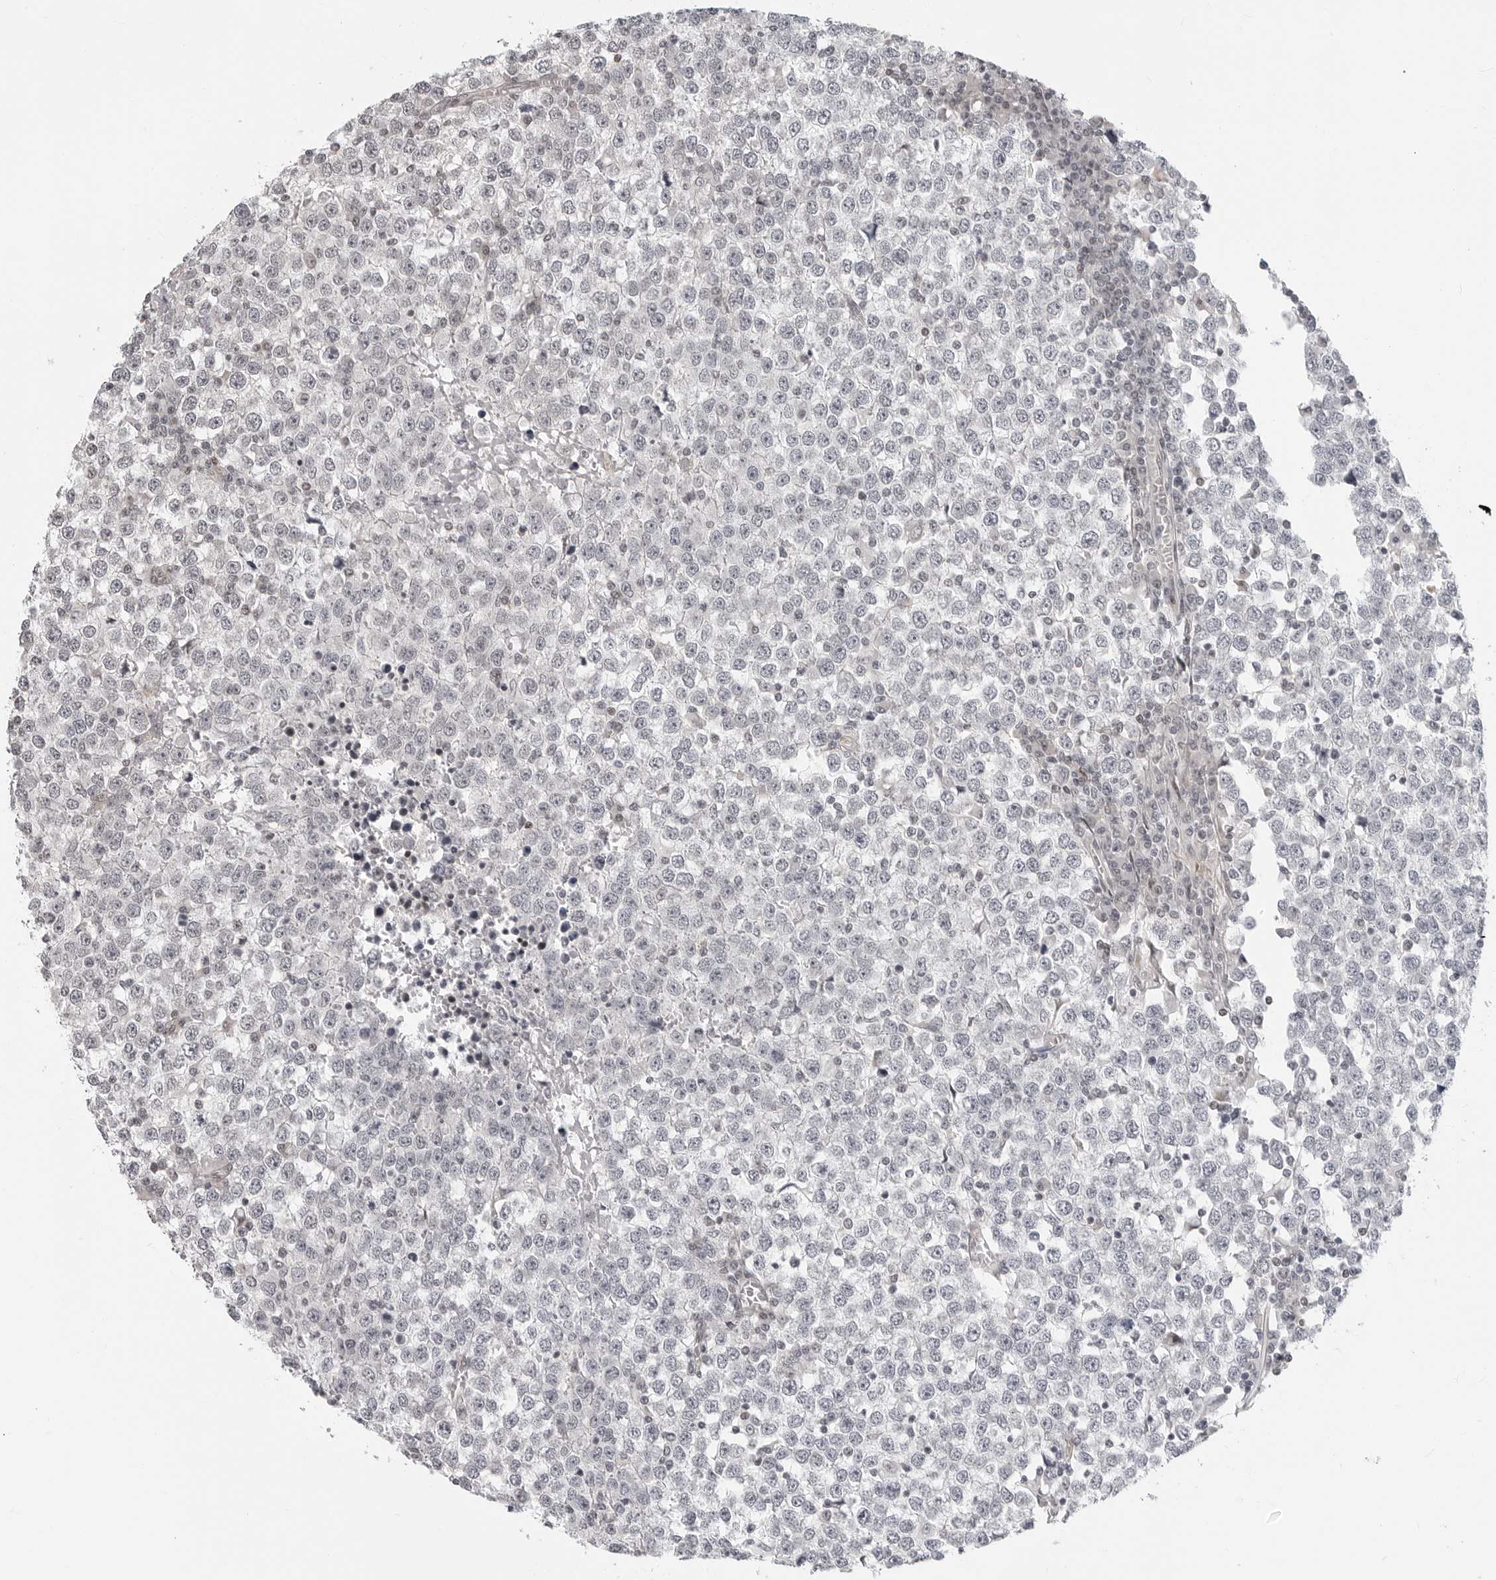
{"staining": {"intensity": "negative", "quantity": "none", "location": "none"}, "tissue": "testis cancer", "cell_type": "Tumor cells", "image_type": "cancer", "snomed": [{"axis": "morphology", "description": "Seminoma, NOS"}, {"axis": "topography", "description": "Testis"}], "caption": "Histopathology image shows no protein staining in tumor cells of seminoma (testis) tissue. (Stains: DAB immunohistochemistry (IHC) with hematoxylin counter stain, Microscopy: brightfield microscopy at high magnification).", "gene": "C8orf33", "patient": {"sex": "male", "age": 65}}